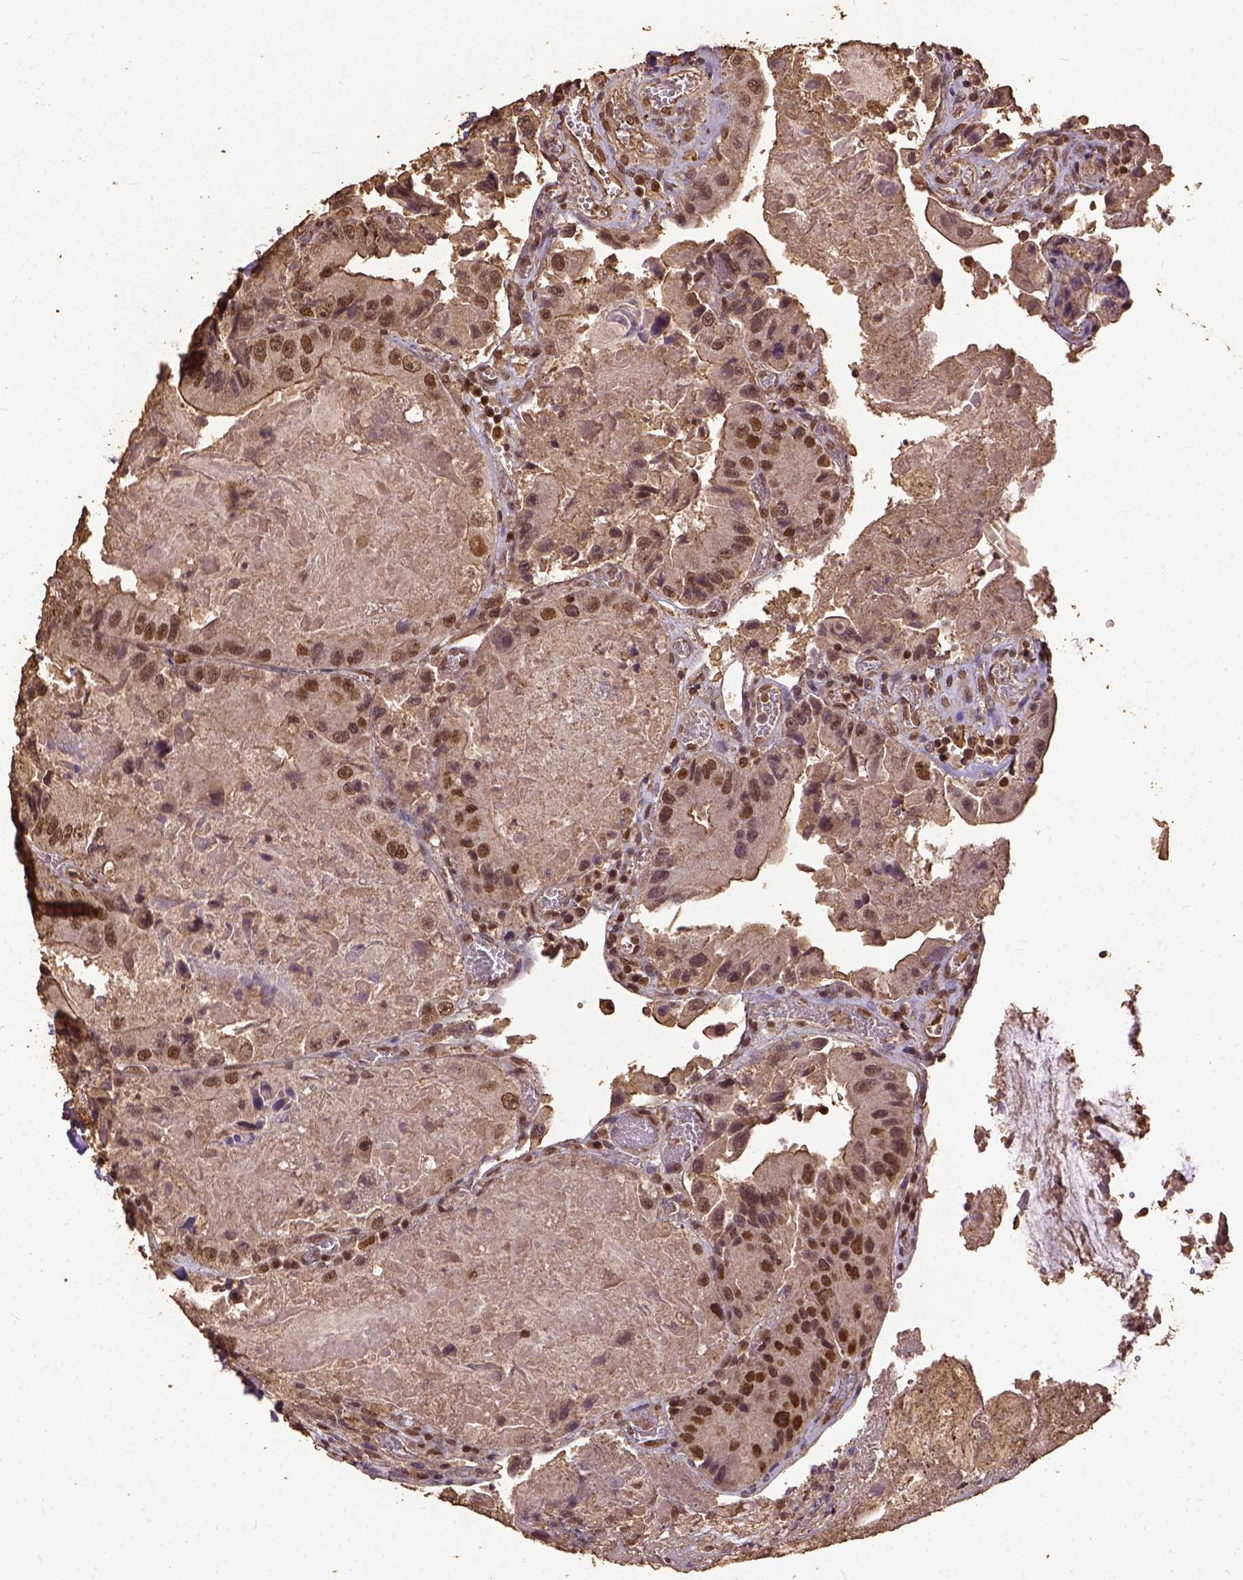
{"staining": {"intensity": "moderate", "quantity": ">75%", "location": "nuclear"}, "tissue": "colorectal cancer", "cell_type": "Tumor cells", "image_type": "cancer", "snomed": [{"axis": "morphology", "description": "Adenocarcinoma, NOS"}, {"axis": "topography", "description": "Colon"}], "caption": "Colorectal cancer was stained to show a protein in brown. There is medium levels of moderate nuclear expression in approximately >75% of tumor cells.", "gene": "NACC1", "patient": {"sex": "female", "age": 86}}